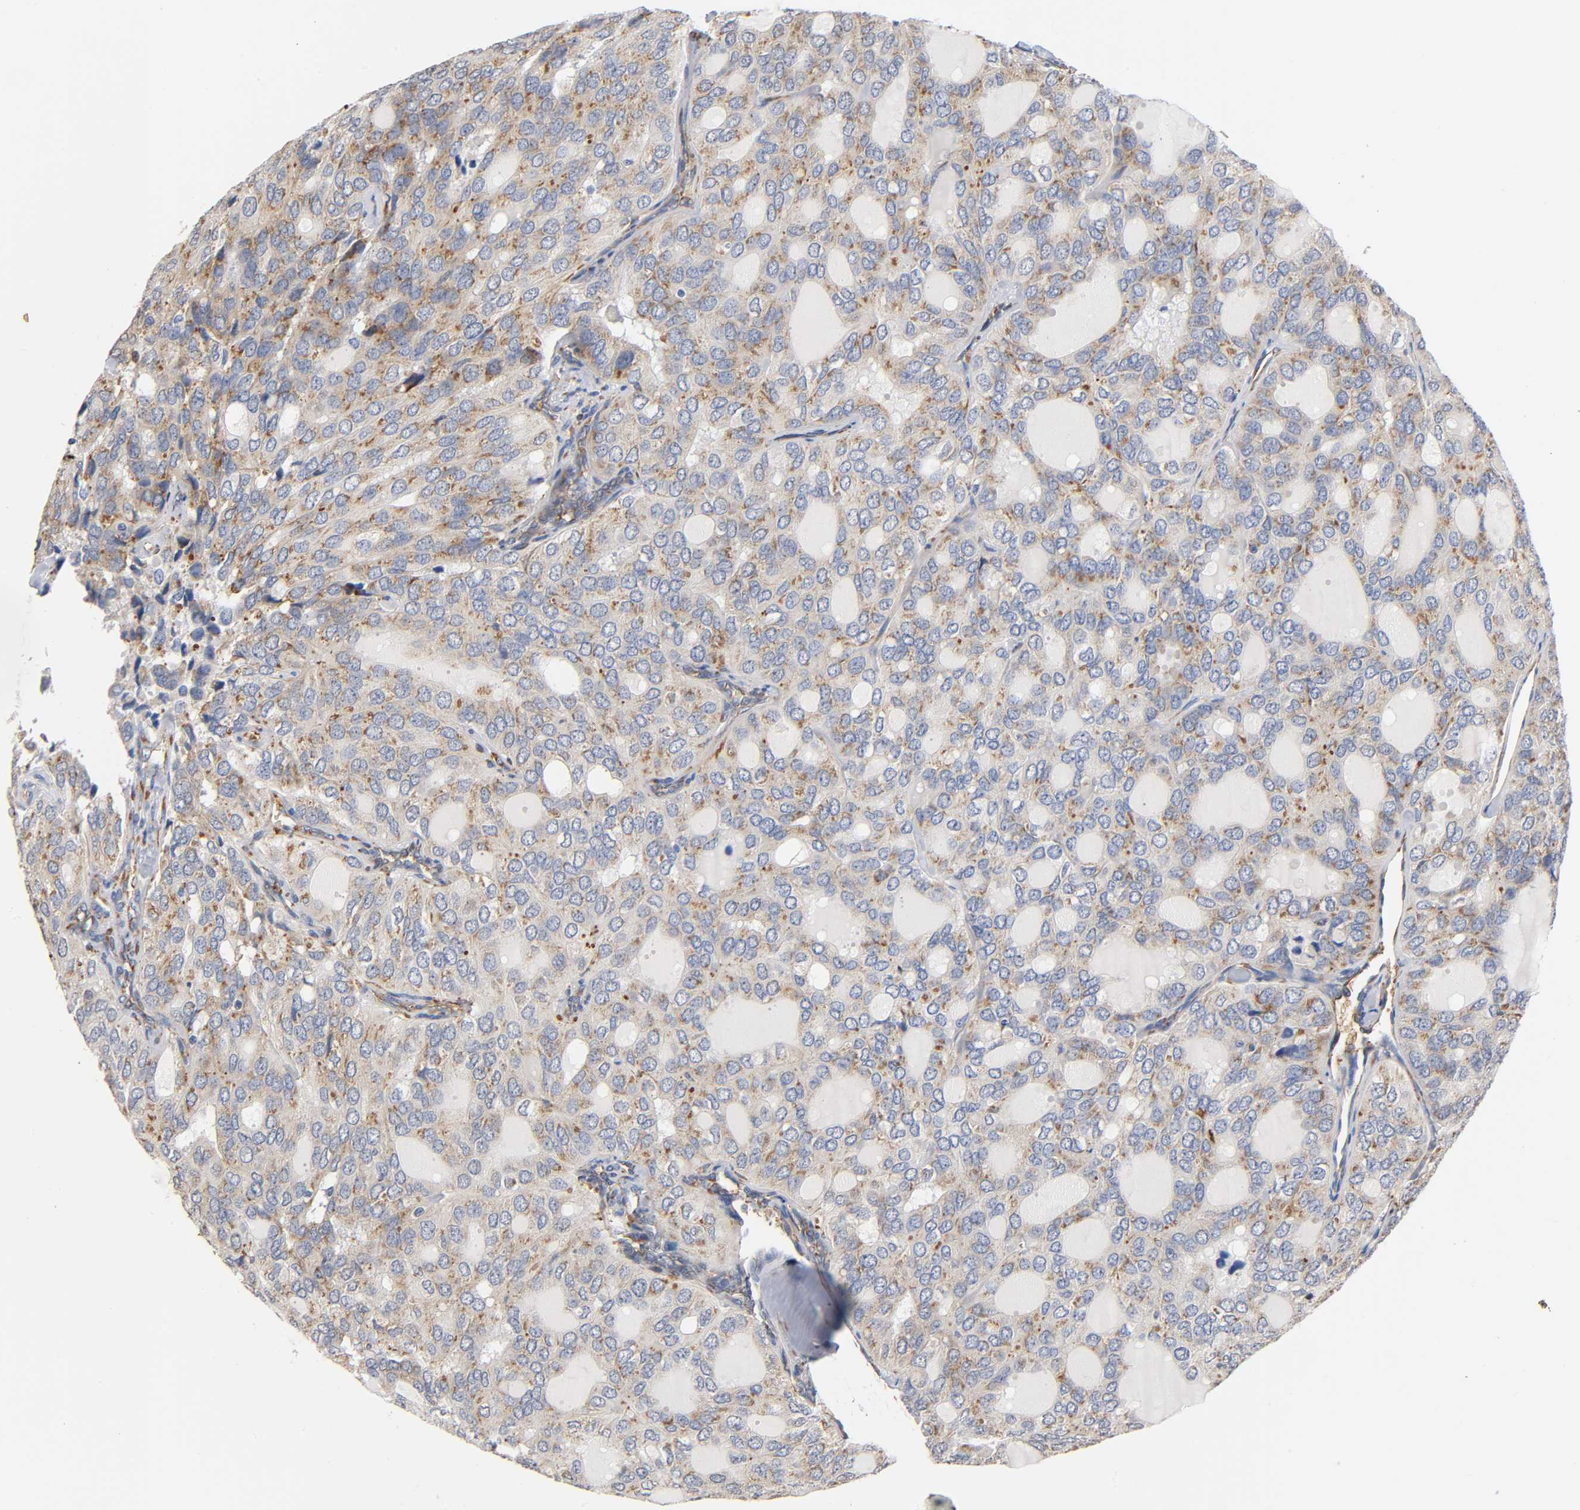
{"staining": {"intensity": "weak", "quantity": ">75%", "location": "cytoplasmic/membranous"}, "tissue": "thyroid cancer", "cell_type": "Tumor cells", "image_type": "cancer", "snomed": [{"axis": "morphology", "description": "Follicular adenoma carcinoma, NOS"}, {"axis": "topography", "description": "Thyroid gland"}], "caption": "An immunohistochemistry (IHC) micrograph of tumor tissue is shown. Protein staining in brown labels weak cytoplasmic/membranous positivity in thyroid cancer (follicular adenoma carcinoma) within tumor cells. The protein of interest is stained brown, and the nuclei are stained in blue (DAB IHC with brightfield microscopy, high magnification).", "gene": "UCKL1", "patient": {"sex": "male", "age": 75}}